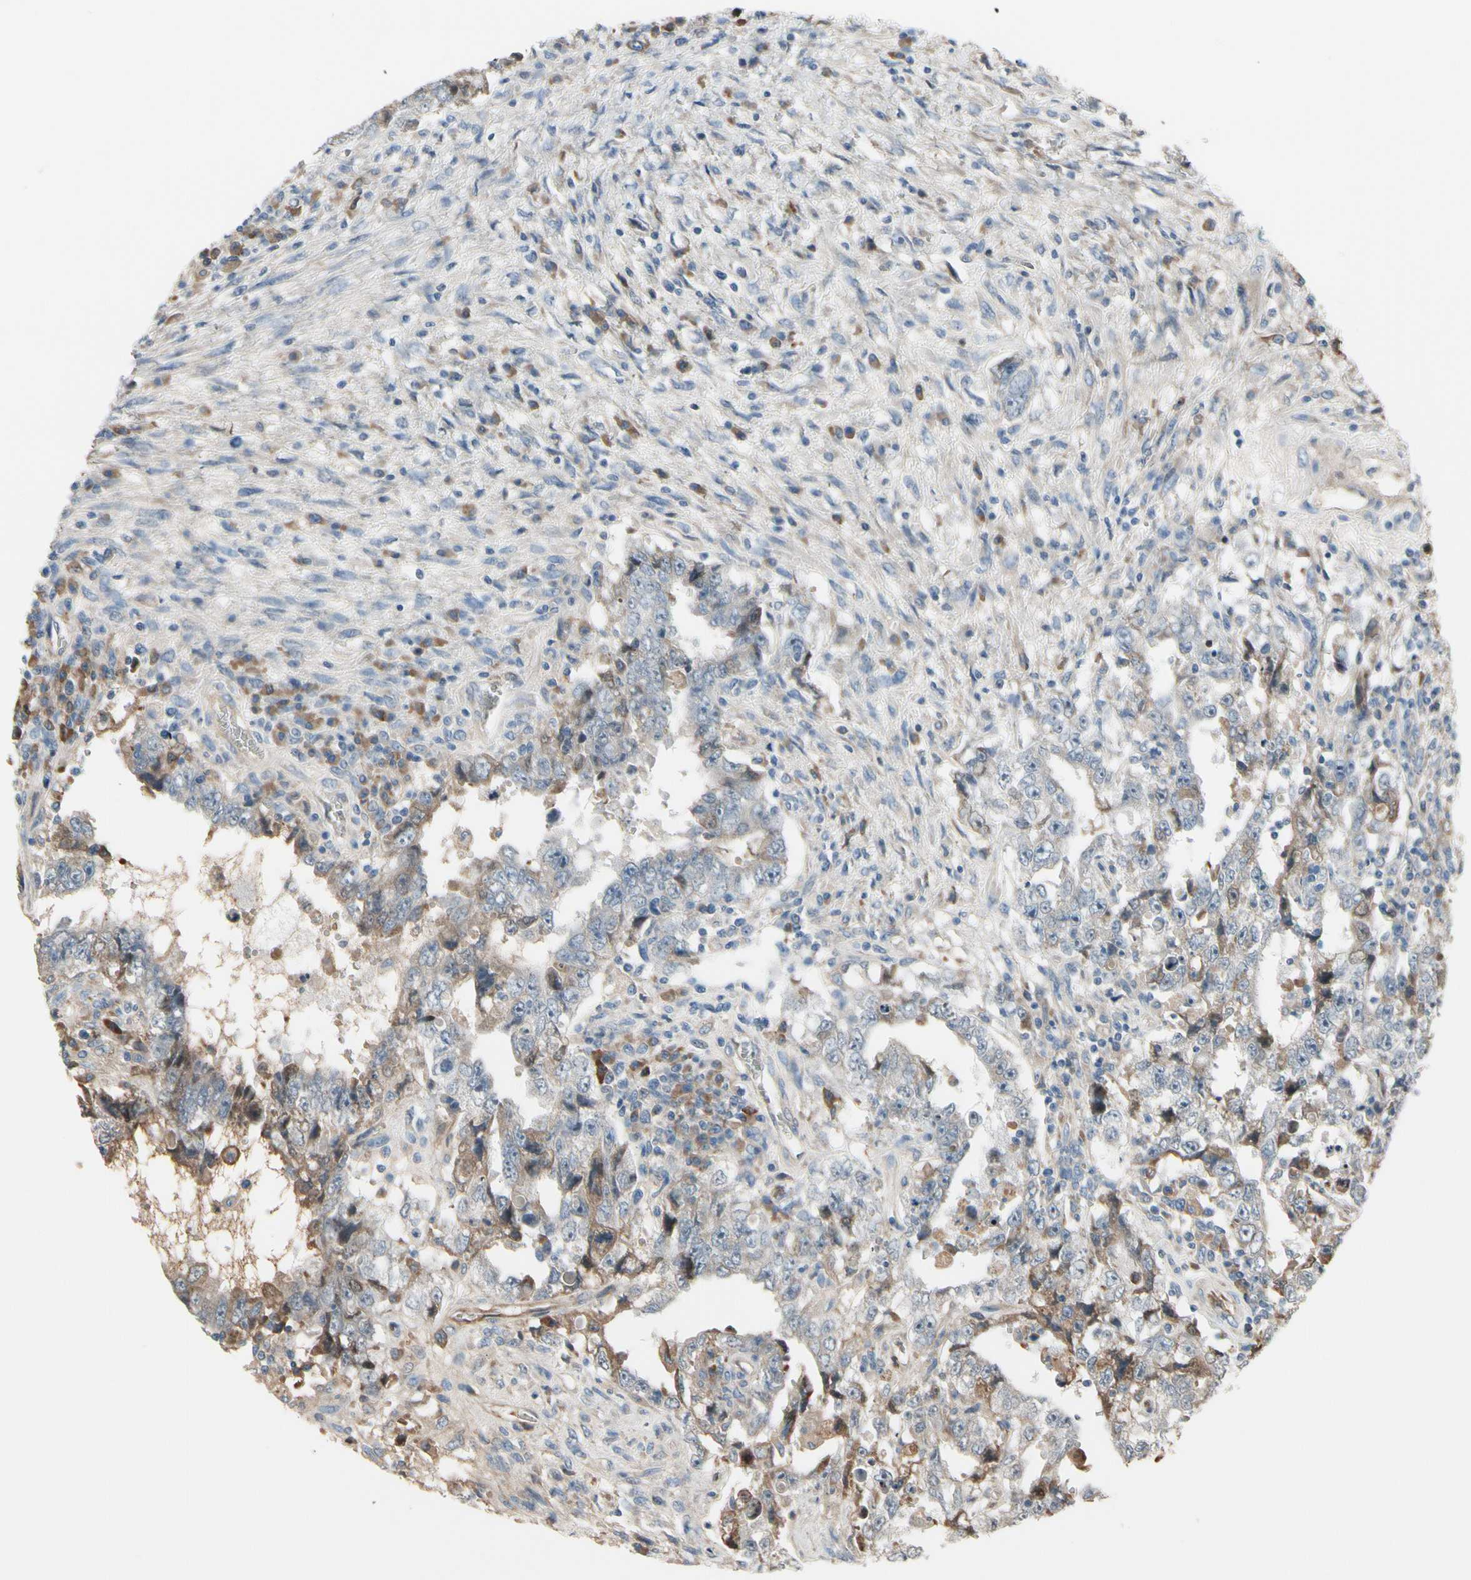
{"staining": {"intensity": "moderate", "quantity": "<25%", "location": "cytoplasmic/membranous"}, "tissue": "testis cancer", "cell_type": "Tumor cells", "image_type": "cancer", "snomed": [{"axis": "morphology", "description": "Carcinoma, Embryonal, NOS"}, {"axis": "topography", "description": "Testis"}], "caption": "The histopathology image demonstrates a brown stain indicating the presence of a protein in the cytoplasmic/membranous of tumor cells in testis cancer (embryonal carcinoma).", "gene": "SNX29", "patient": {"sex": "male", "age": 26}}